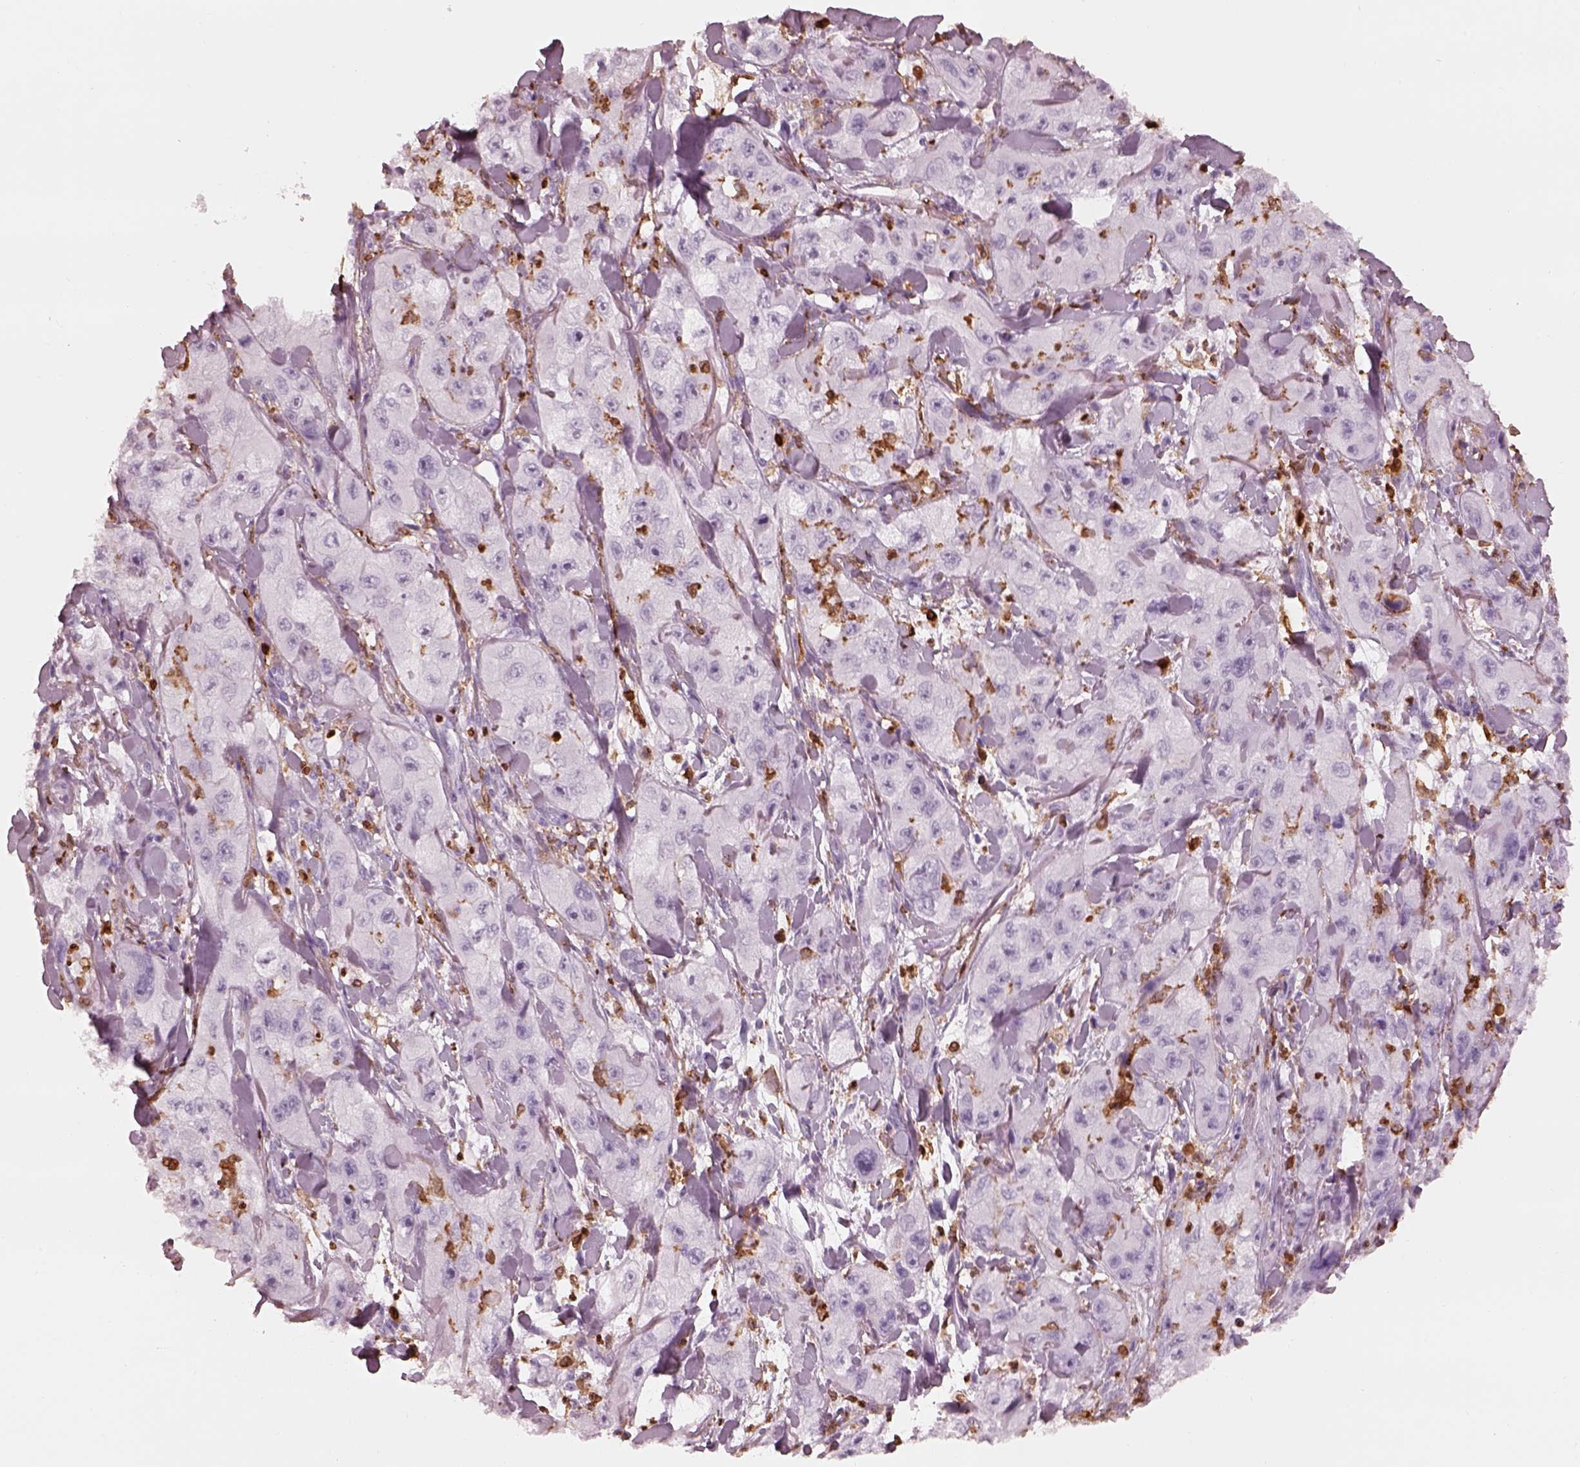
{"staining": {"intensity": "negative", "quantity": "none", "location": "none"}, "tissue": "skin cancer", "cell_type": "Tumor cells", "image_type": "cancer", "snomed": [{"axis": "morphology", "description": "Squamous cell carcinoma, NOS"}, {"axis": "topography", "description": "Skin"}, {"axis": "topography", "description": "Subcutis"}], "caption": "Immunohistochemistry (IHC) of human squamous cell carcinoma (skin) displays no expression in tumor cells.", "gene": "ALOX5", "patient": {"sex": "male", "age": 73}}